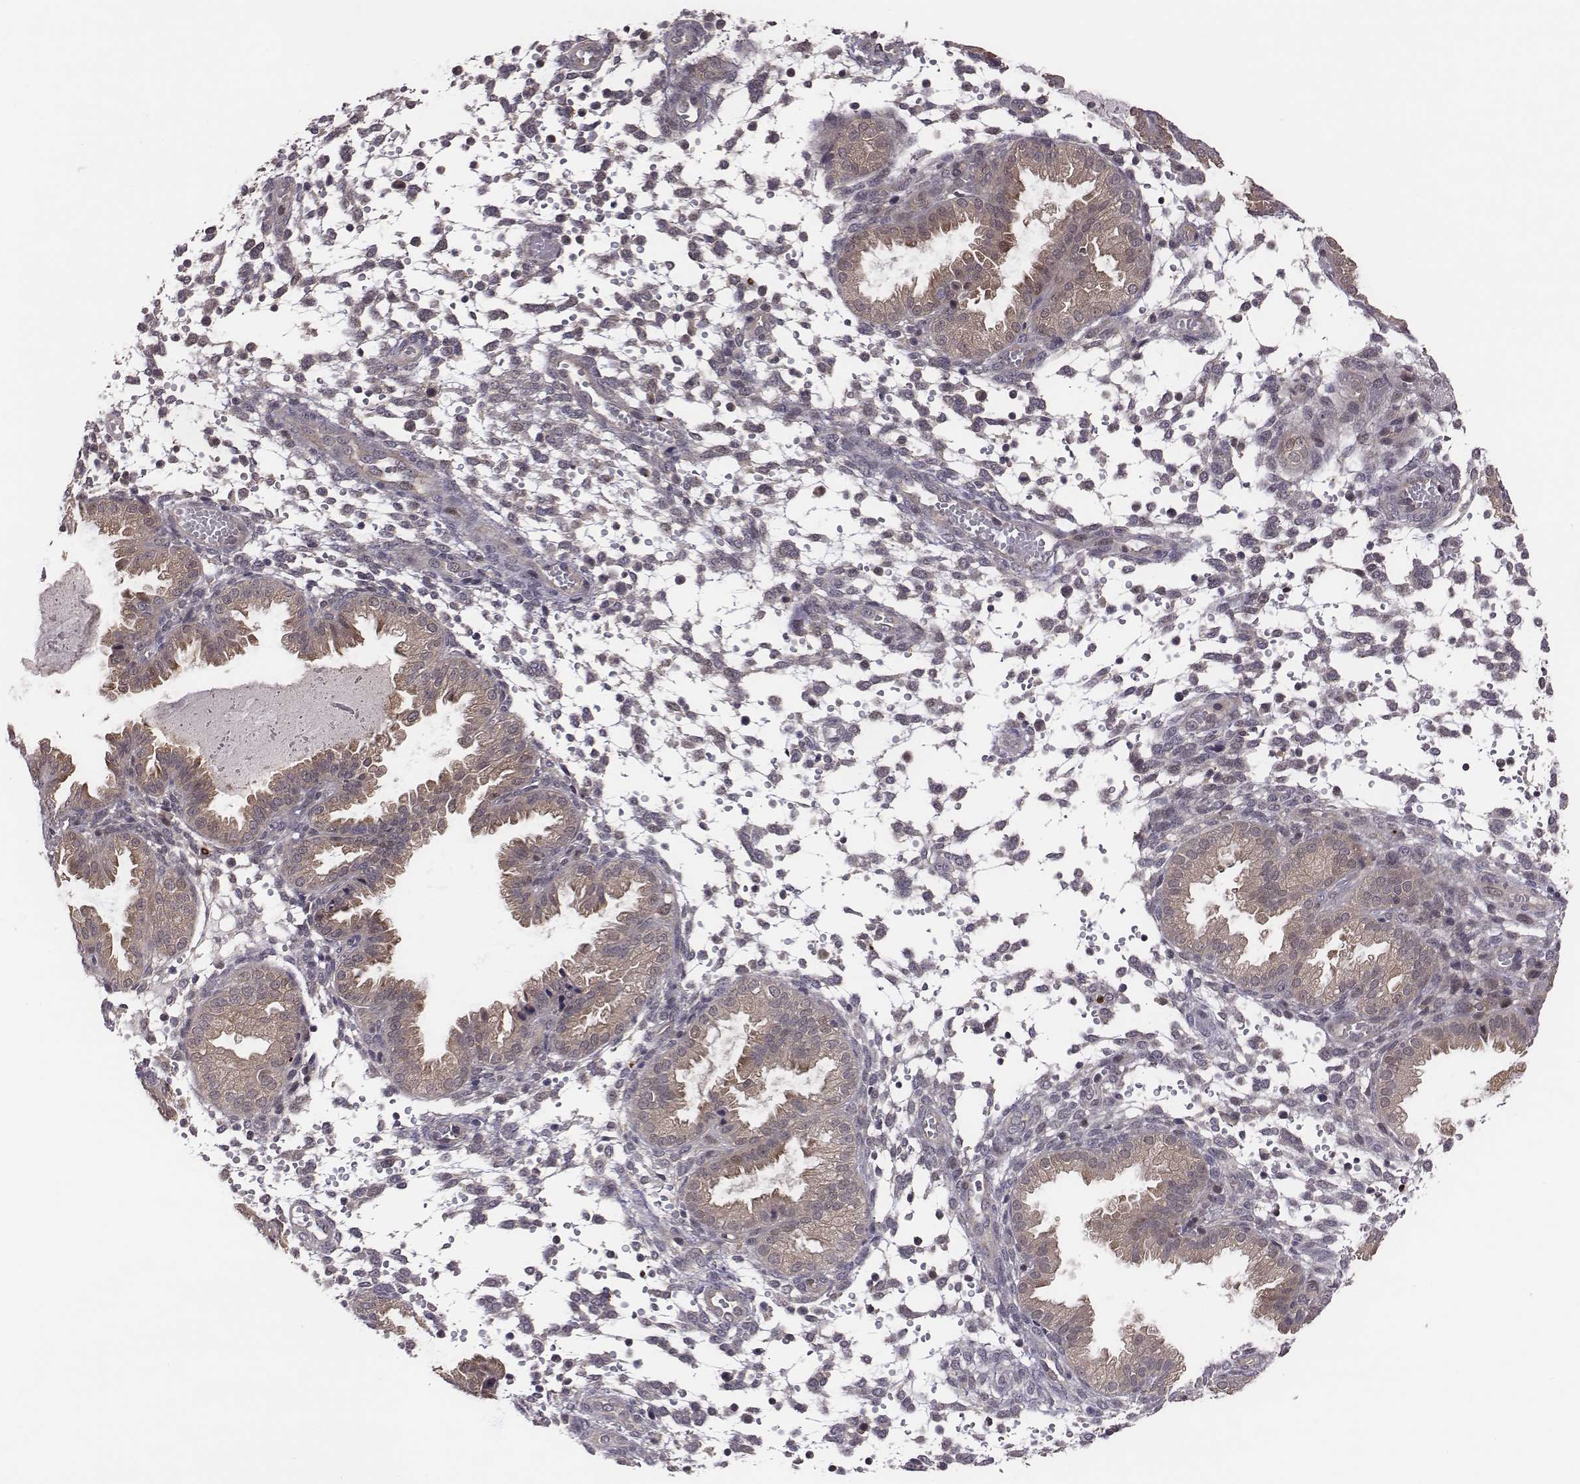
{"staining": {"intensity": "weak", "quantity": ">75%", "location": "cytoplasmic/membranous"}, "tissue": "endometrium", "cell_type": "Cells in endometrial stroma", "image_type": "normal", "snomed": [{"axis": "morphology", "description": "Normal tissue, NOS"}, {"axis": "topography", "description": "Endometrium"}], "caption": "Immunohistochemical staining of benign human endometrium shows low levels of weak cytoplasmic/membranous expression in about >75% of cells in endometrial stroma.", "gene": "SMURF2", "patient": {"sex": "female", "age": 33}}